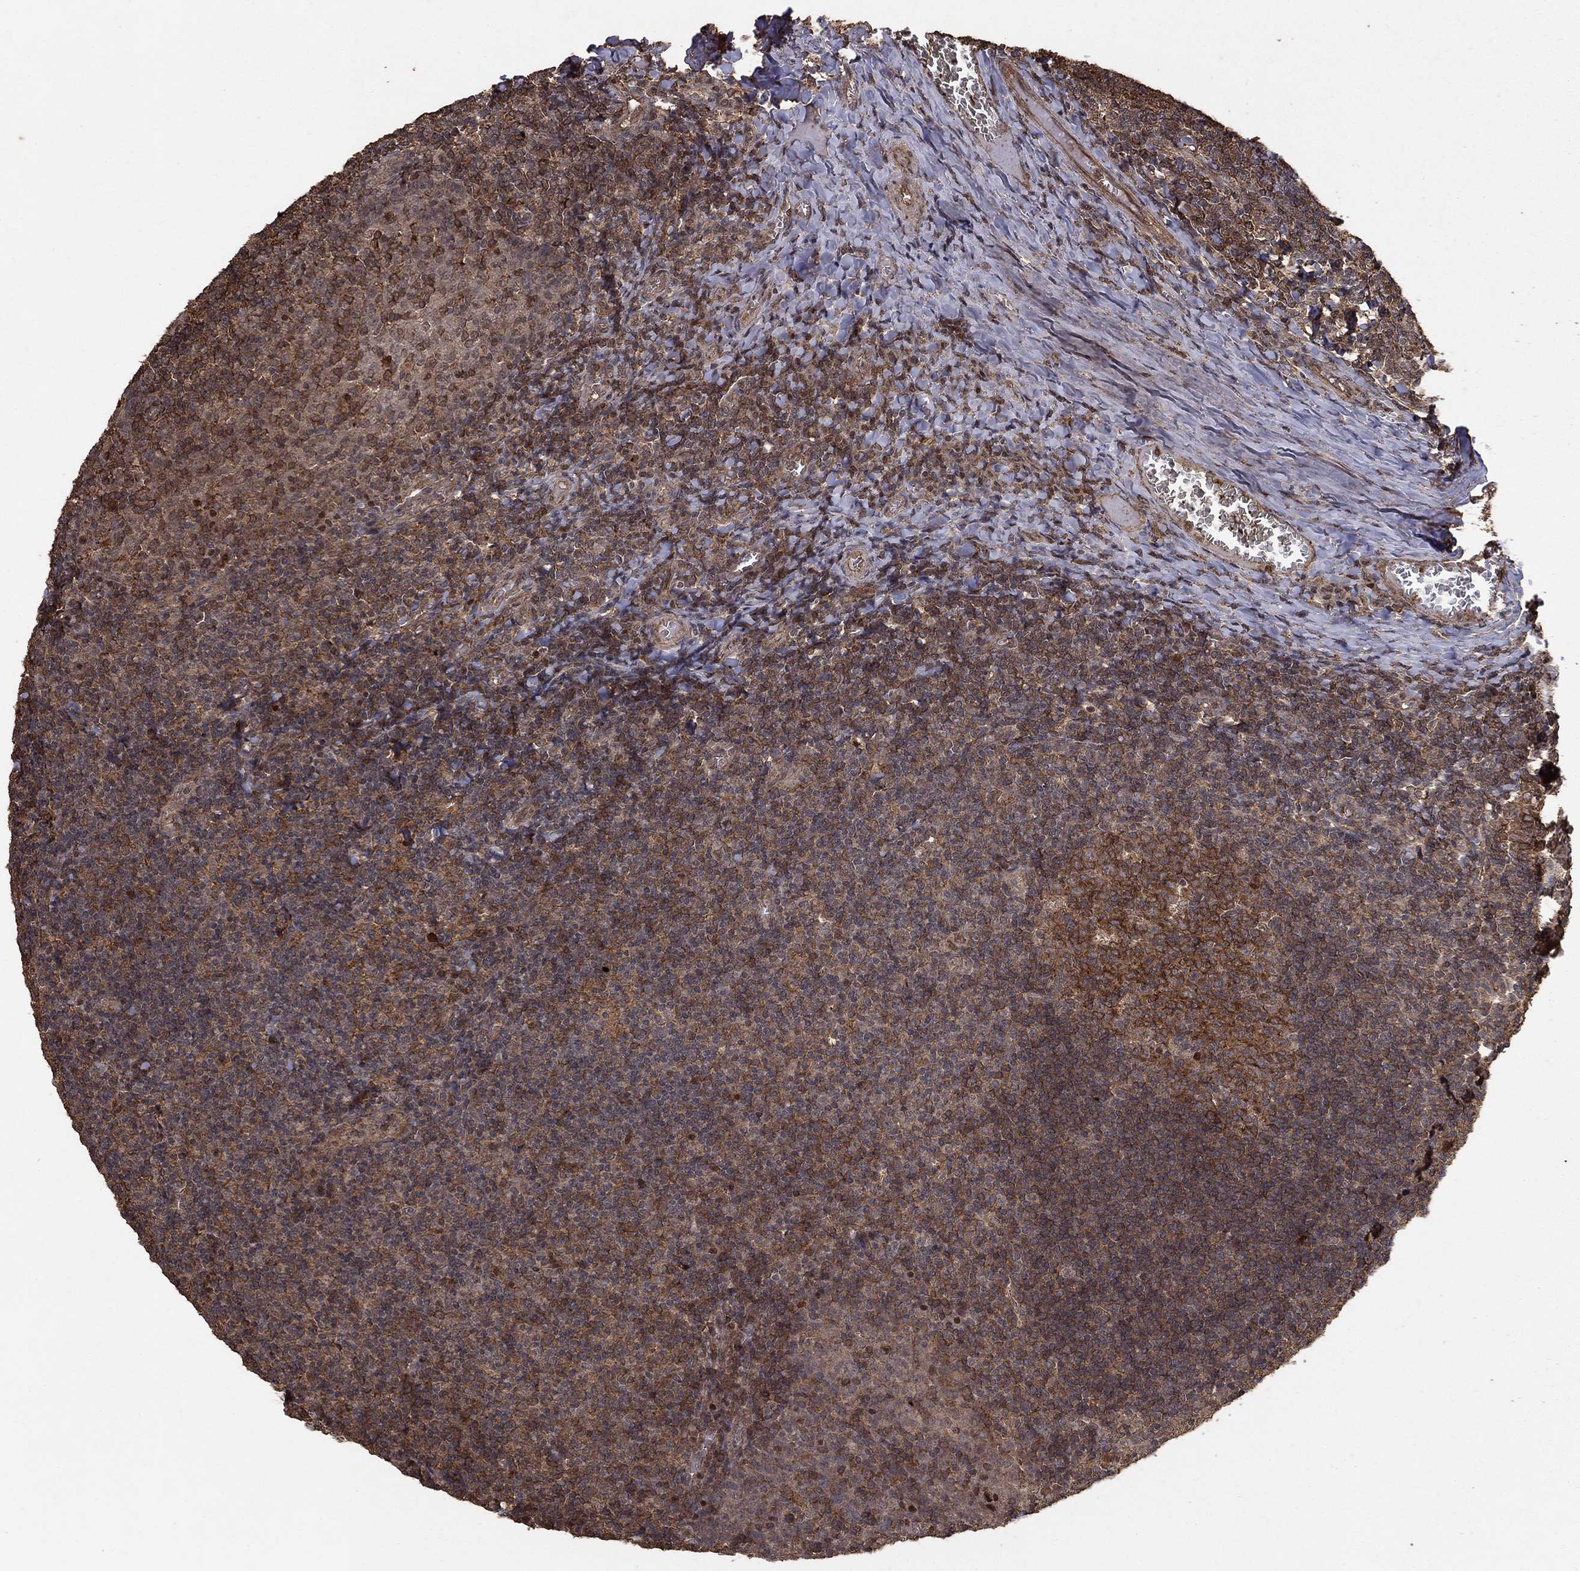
{"staining": {"intensity": "strong", "quantity": ">75%", "location": "cytoplasmic/membranous"}, "tissue": "tonsil", "cell_type": "Germinal center cells", "image_type": "normal", "snomed": [{"axis": "morphology", "description": "Normal tissue, NOS"}, {"axis": "topography", "description": "Tonsil"}], "caption": "High-magnification brightfield microscopy of benign tonsil stained with DAB (brown) and counterstained with hematoxylin (blue). germinal center cells exhibit strong cytoplasmic/membranous expression is present in approximately>75% of cells. (IHC, brightfield microscopy, high magnification).", "gene": "PRDM1", "patient": {"sex": "female", "age": 13}}